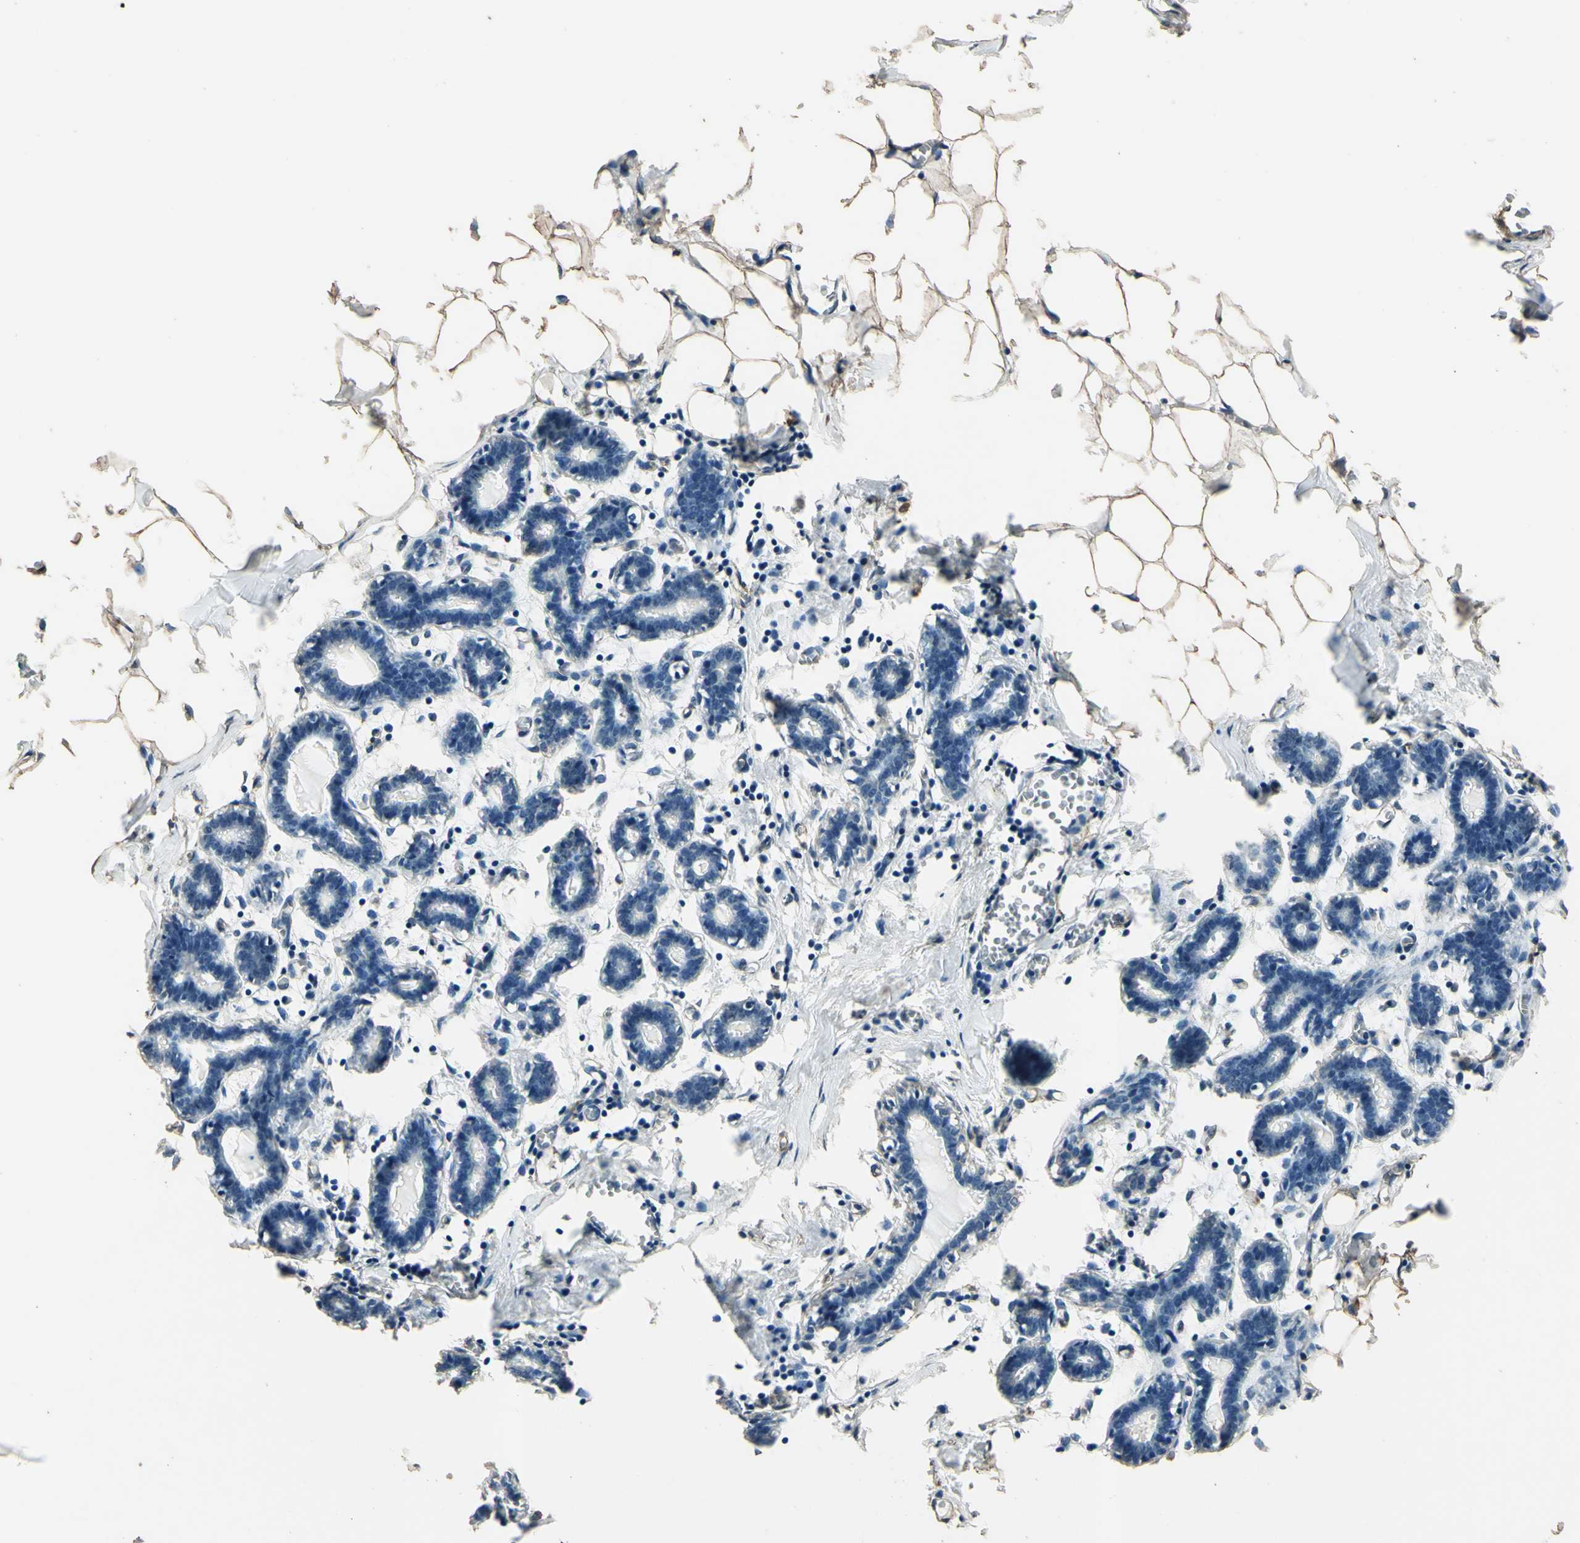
{"staining": {"intensity": "moderate", "quantity": ">75%", "location": "cytoplasmic/membranous"}, "tissue": "breast", "cell_type": "Adipocytes", "image_type": "normal", "snomed": [{"axis": "morphology", "description": "Normal tissue, NOS"}, {"axis": "topography", "description": "Breast"}], "caption": "Protein expression analysis of unremarkable human breast reveals moderate cytoplasmic/membranous expression in approximately >75% of adipocytes. The protein is stained brown, and the nuclei are stained in blue (DAB (3,3'-diaminobenzidine) IHC with brightfield microscopy, high magnification).", "gene": "TSPO", "patient": {"sex": "female", "age": 27}}